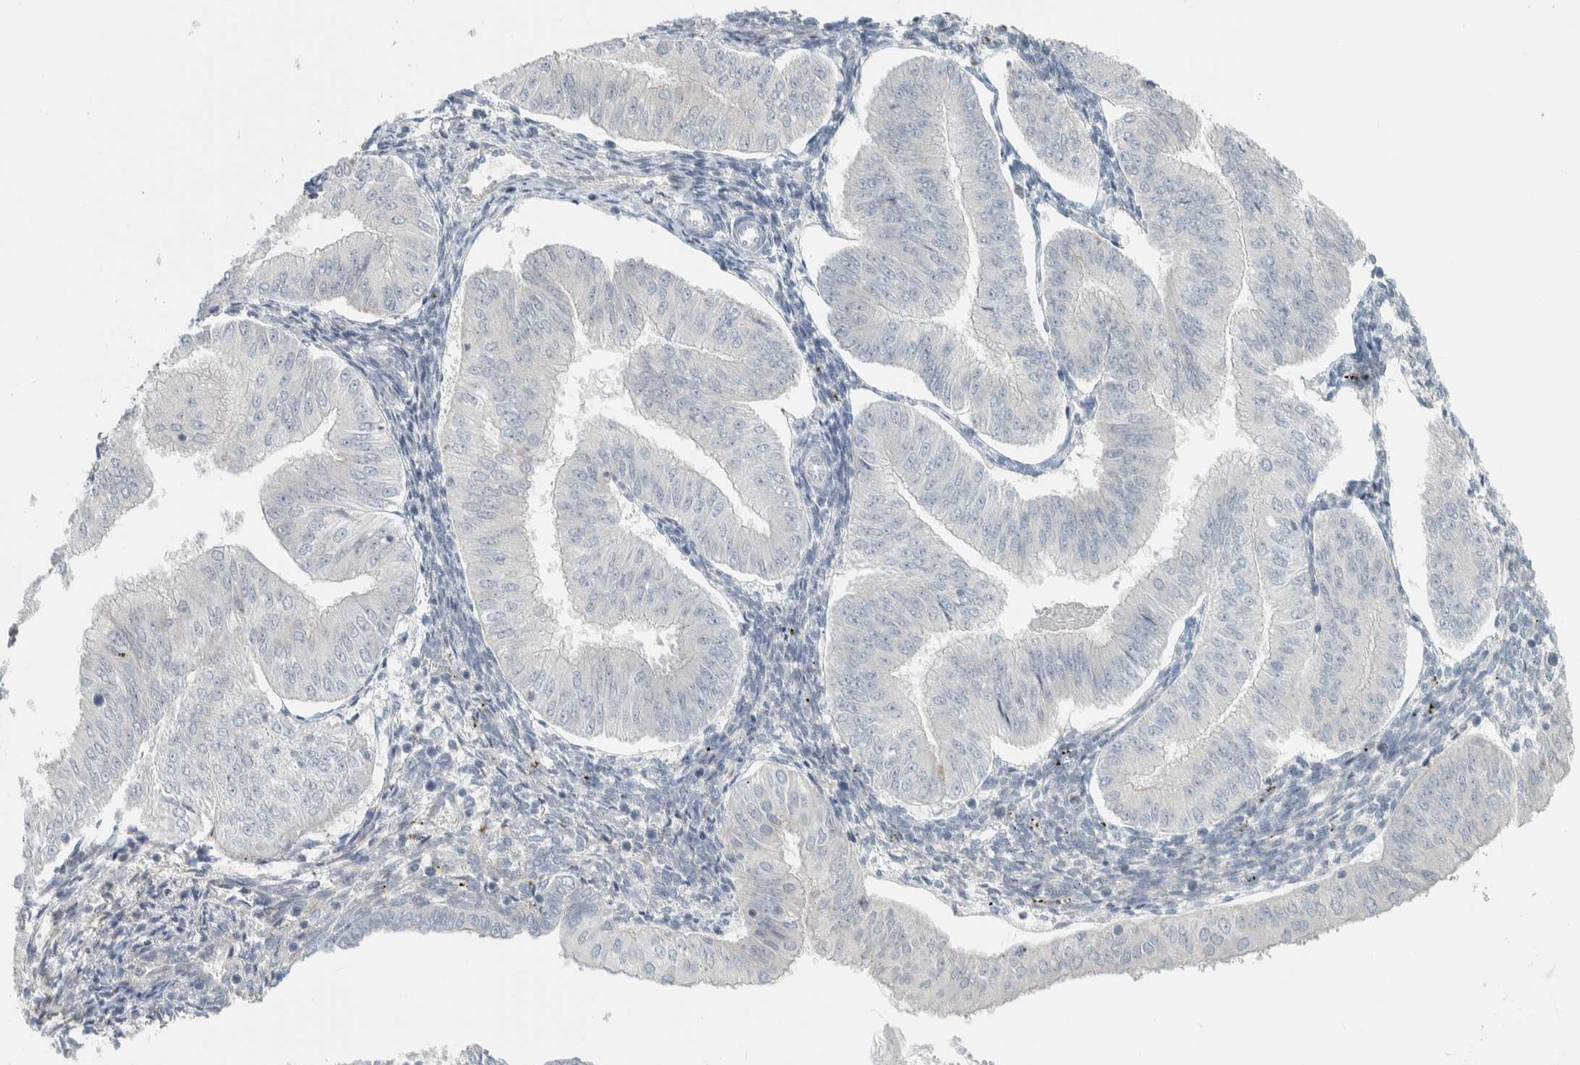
{"staining": {"intensity": "negative", "quantity": "none", "location": "none"}, "tissue": "endometrial cancer", "cell_type": "Tumor cells", "image_type": "cancer", "snomed": [{"axis": "morphology", "description": "Normal tissue, NOS"}, {"axis": "morphology", "description": "Adenocarcinoma, NOS"}, {"axis": "topography", "description": "Endometrium"}], "caption": "The micrograph exhibits no staining of tumor cells in endometrial adenocarcinoma.", "gene": "HGS", "patient": {"sex": "female", "age": 53}}